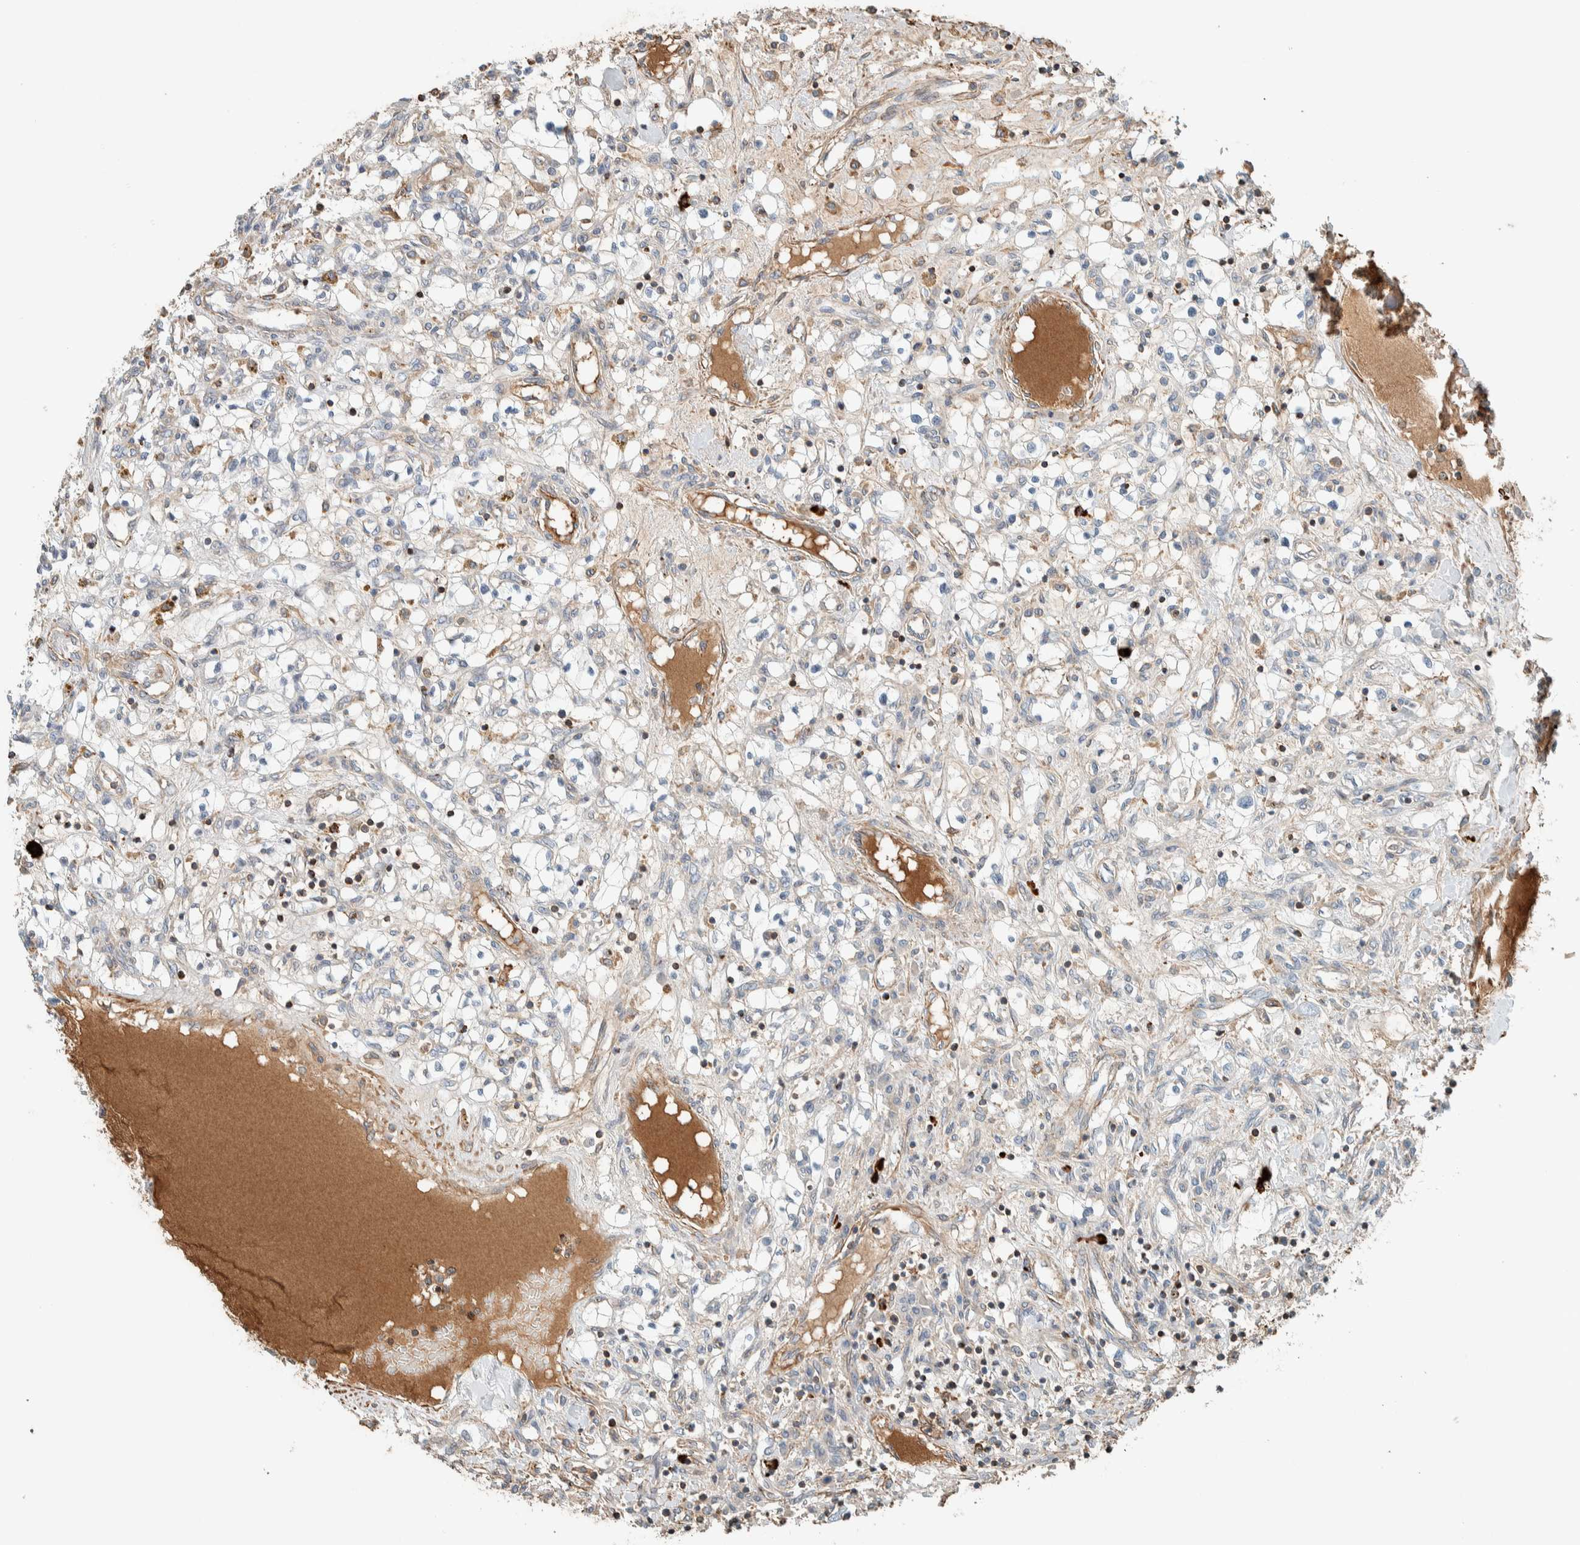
{"staining": {"intensity": "negative", "quantity": "none", "location": "none"}, "tissue": "renal cancer", "cell_type": "Tumor cells", "image_type": "cancer", "snomed": [{"axis": "morphology", "description": "Adenocarcinoma, NOS"}, {"axis": "topography", "description": "Kidney"}], "caption": "There is no significant expression in tumor cells of adenocarcinoma (renal). (Brightfield microscopy of DAB IHC at high magnification).", "gene": "CTBP2", "patient": {"sex": "male", "age": 68}}